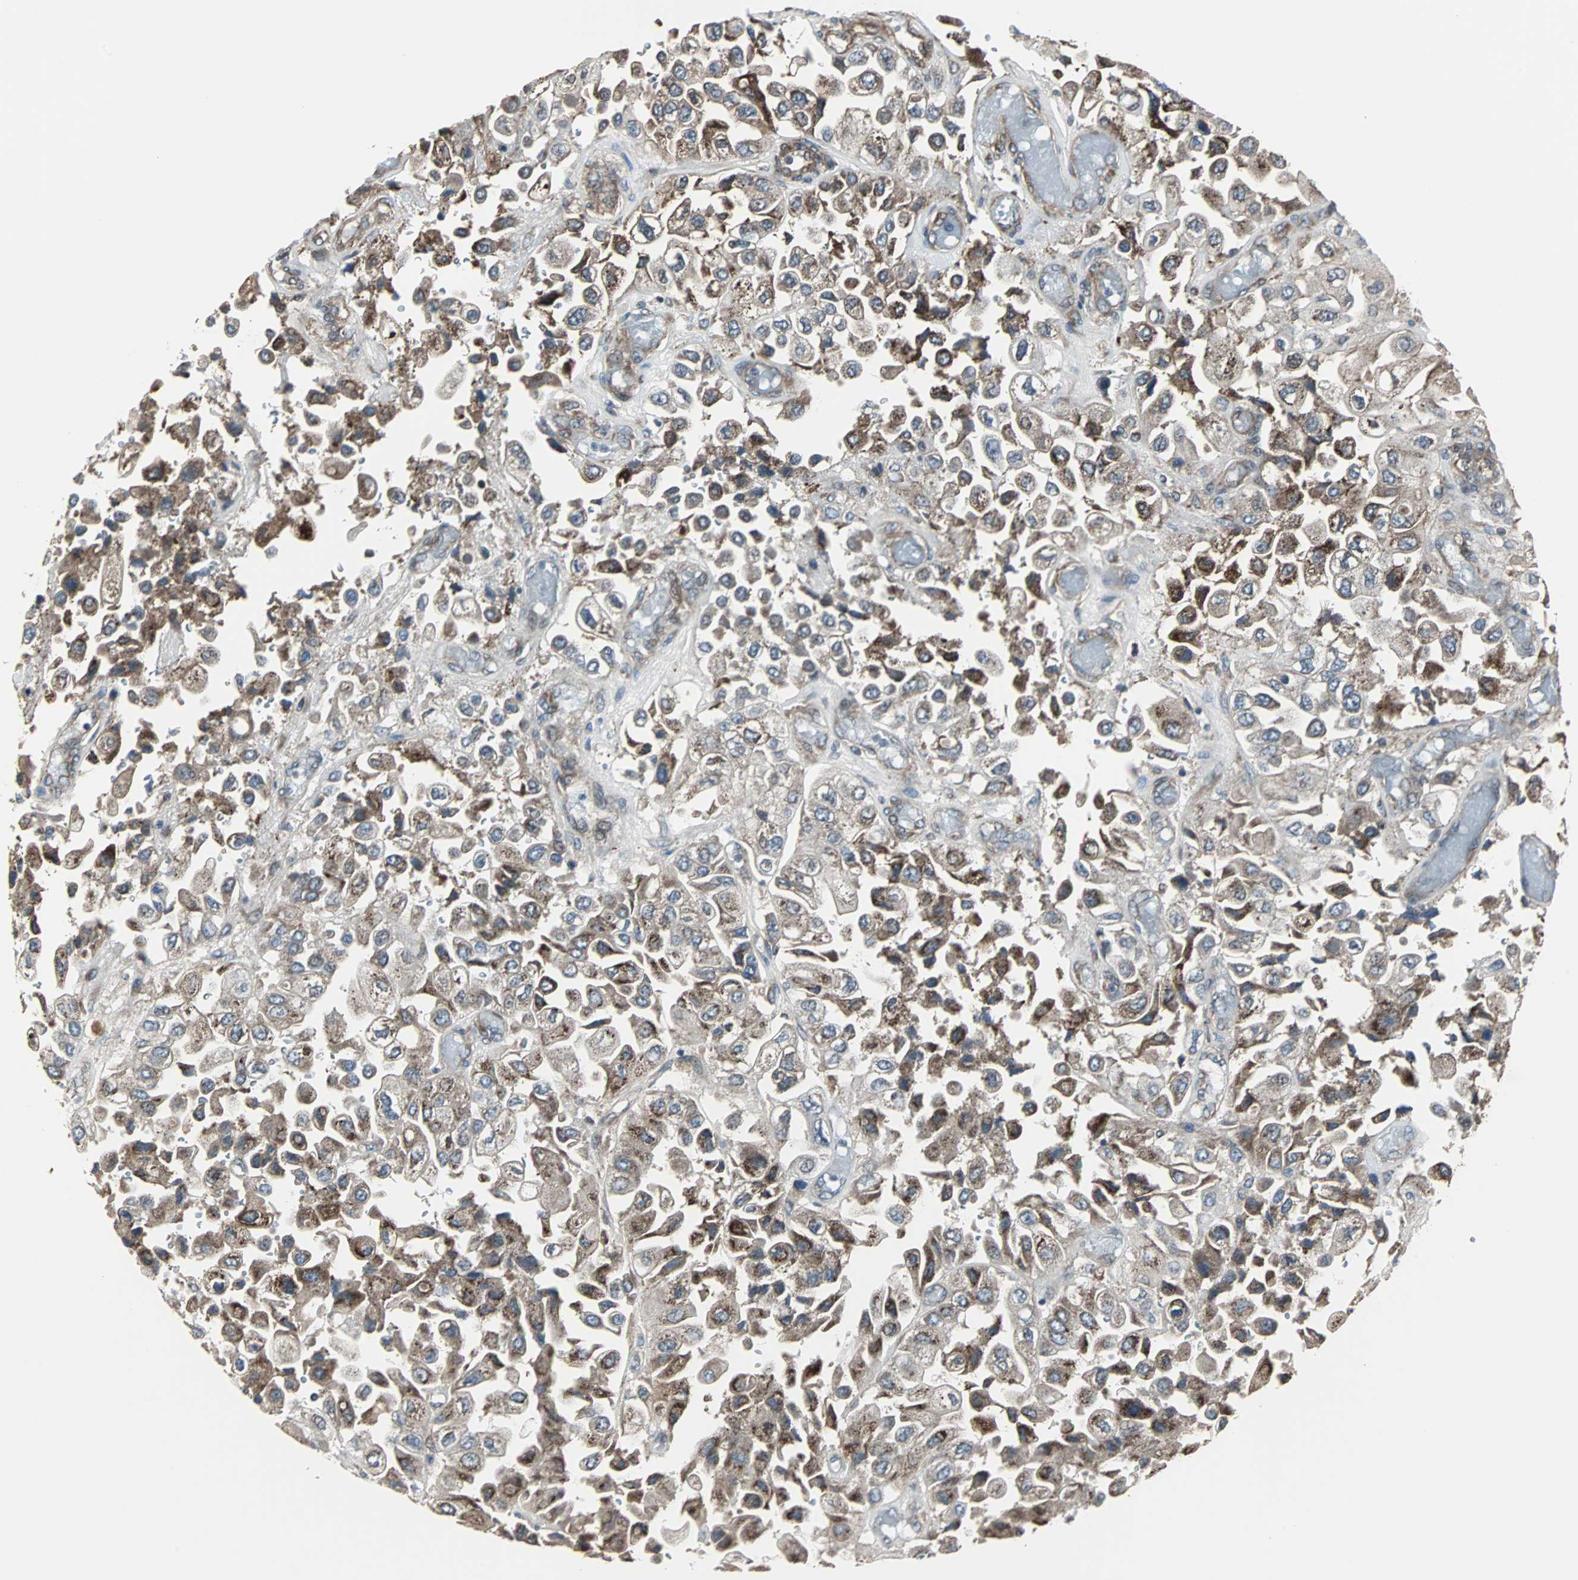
{"staining": {"intensity": "moderate", "quantity": "25%-75%", "location": "cytoplasmic/membranous"}, "tissue": "urothelial cancer", "cell_type": "Tumor cells", "image_type": "cancer", "snomed": [{"axis": "morphology", "description": "Urothelial carcinoma, High grade"}, {"axis": "topography", "description": "Urinary bladder"}], "caption": "A micrograph showing moderate cytoplasmic/membranous staining in approximately 25%-75% of tumor cells in urothelial cancer, as visualized by brown immunohistochemical staining.", "gene": "CHP1", "patient": {"sex": "female", "age": 64}}